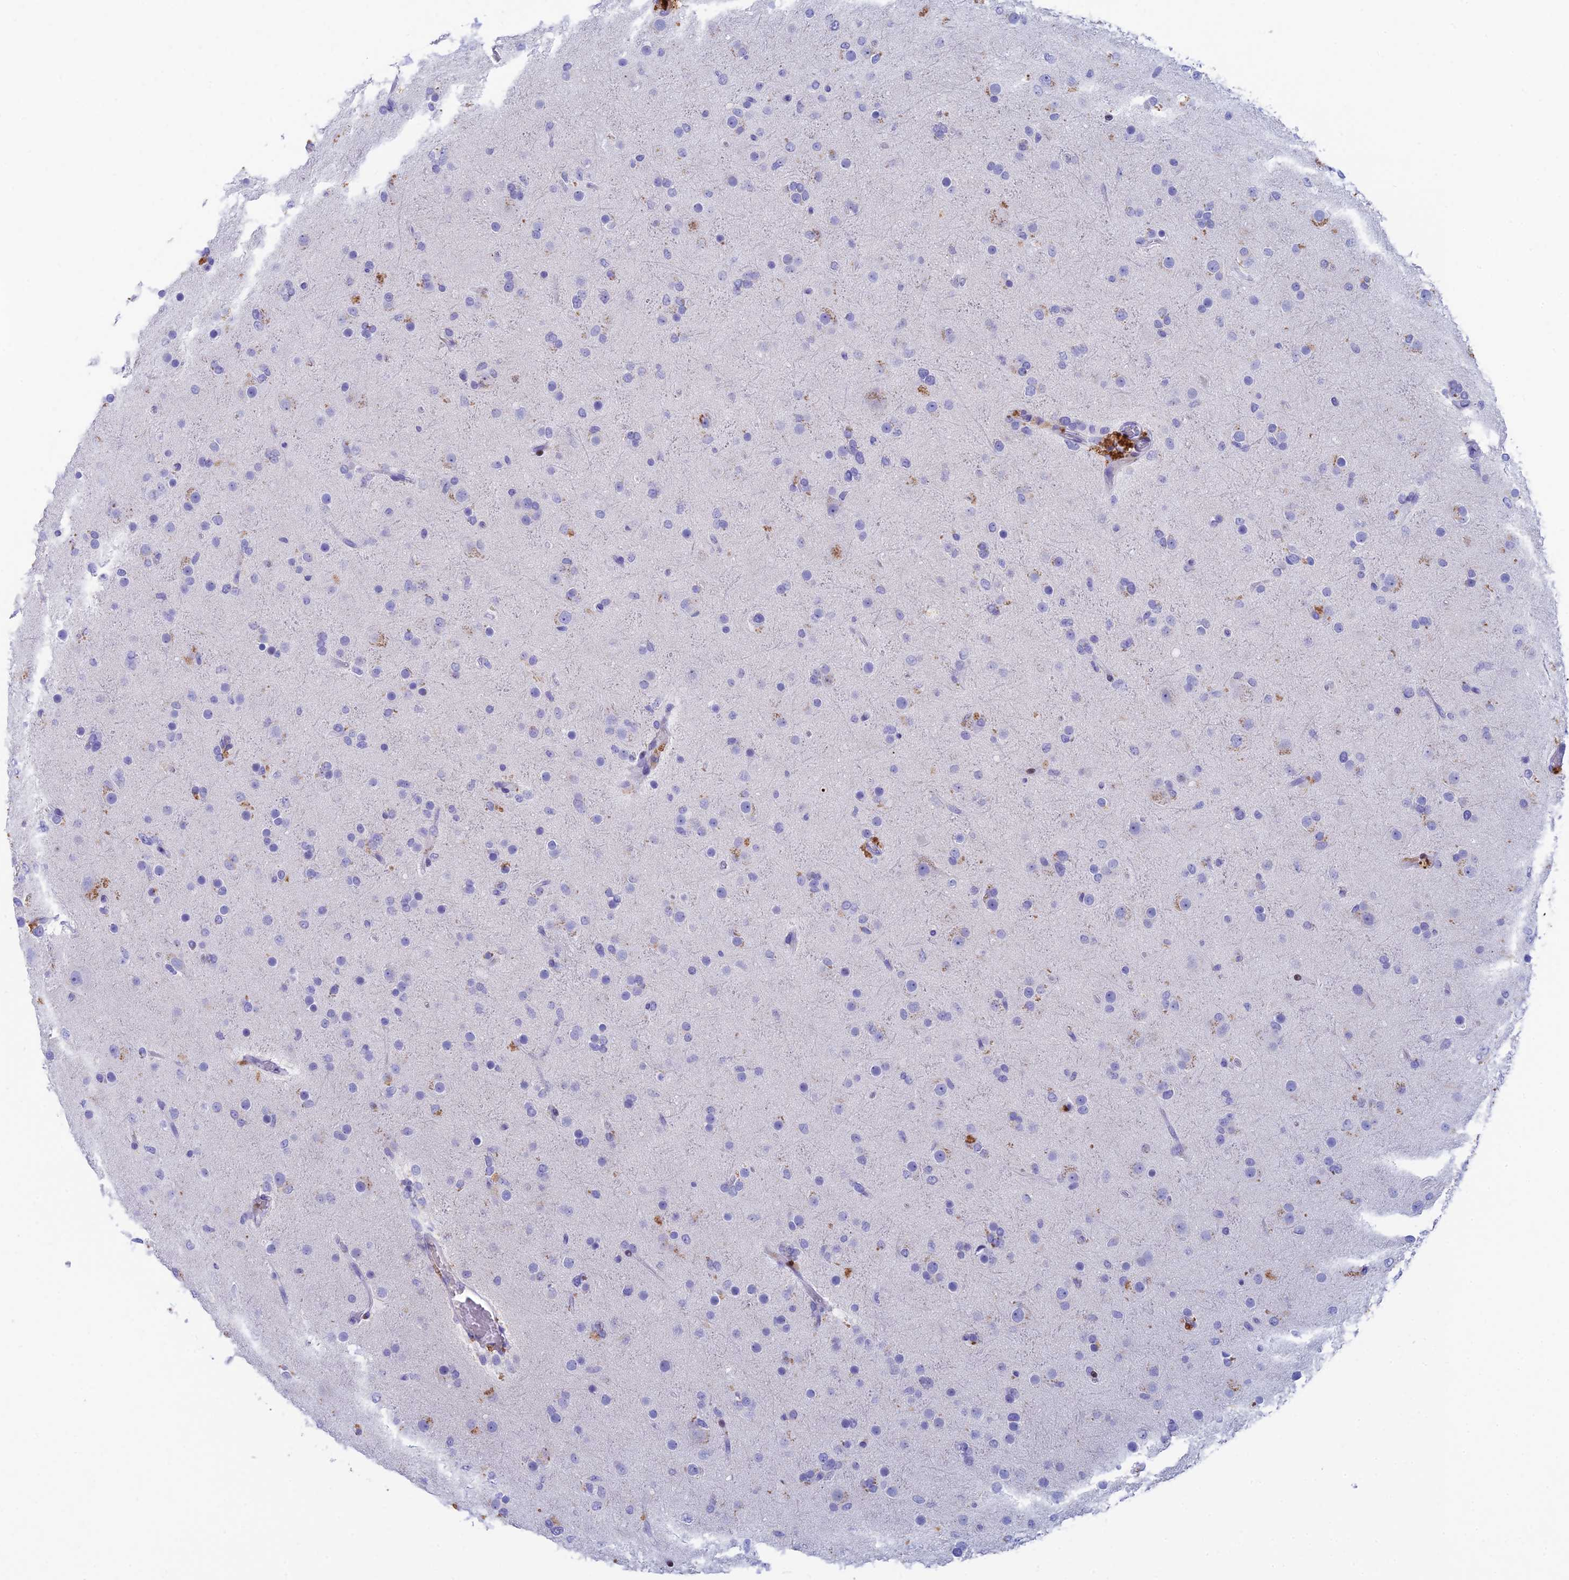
{"staining": {"intensity": "negative", "quantity": "none", "location": "none"}, "tissue": "glioma", "cell_type": "Tumor cells", "image_type": "cancer", "snomed": [{"axis": "morphology", "description": "Glioma, malignant, Low grade"}, {"axis": "topography", "description": "Brain"}], "caption": "High power microscopy image of an IHC histopathology image of malignant glioma (low-grade), revealing no significant positivity in tumor cells. The staining is performed using DAB (3,3'-diaminobenzidine) brown chromogen with nuclei counter-stained in using hematoxylin.", "gene": "REXO5", "patient": {"sex": "male", "age": 65}}